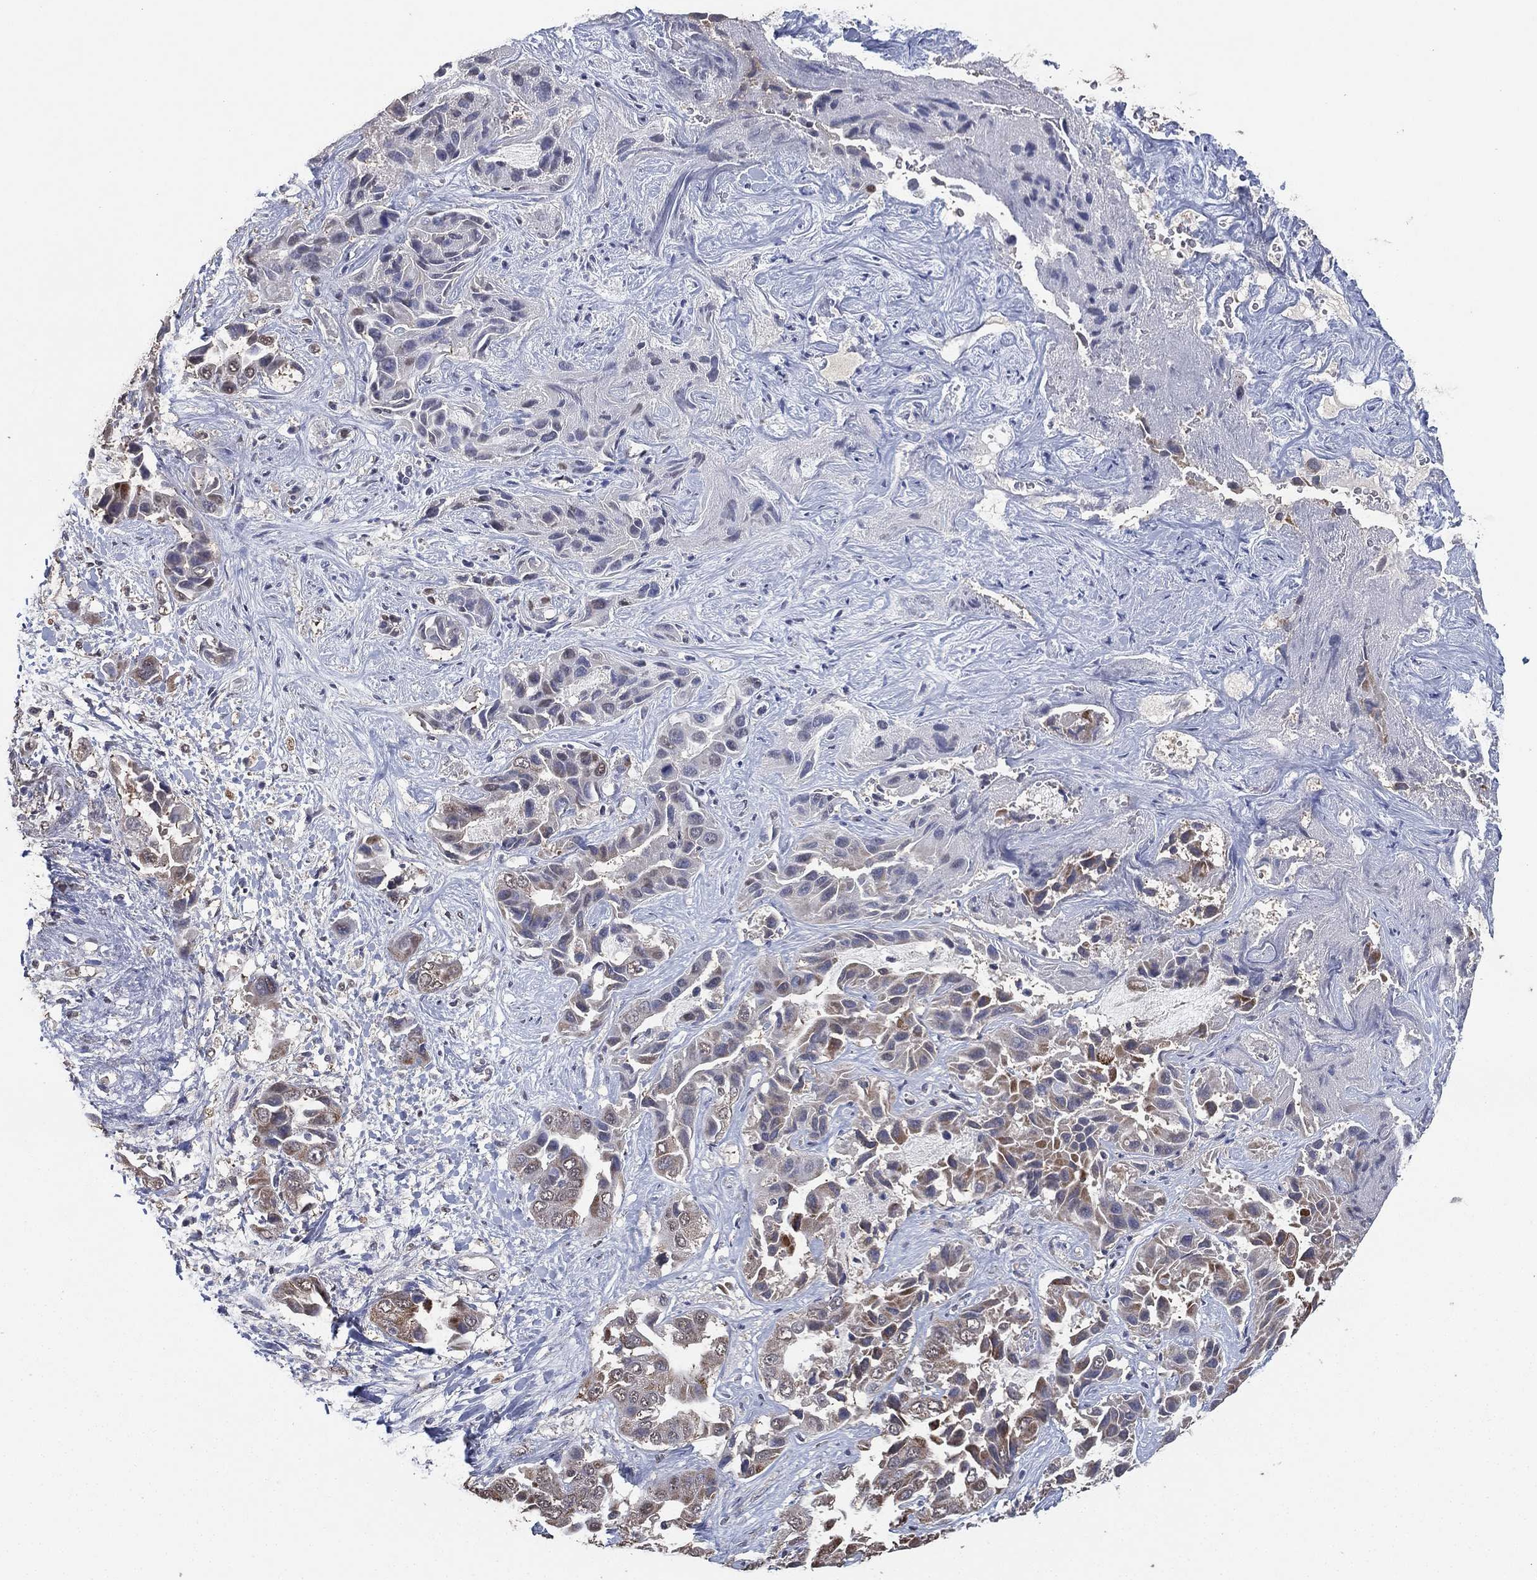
{"staining": {"intensity": "moderate", "quantity": "25%-75%", "location": "cytoplasmic/membranous"}, "tissue": "liver cancer", "cell_type": "Tumor cells", "image_type": "cancer", "snomed": [{"axis": "morphology", "description": "Cholangiocarcinoma"}, {"axis": "topography", "description": "Liver"}], "caption": "Protein expression analysis of human liver cancer (cholangiocarcinoma) reveals moderate cytoplasmic/membranous positivity in approximately 25%-75% of tumor cells.", "gene": "ALDH7A1", "patient": {"sex": "female", "age": 52}}